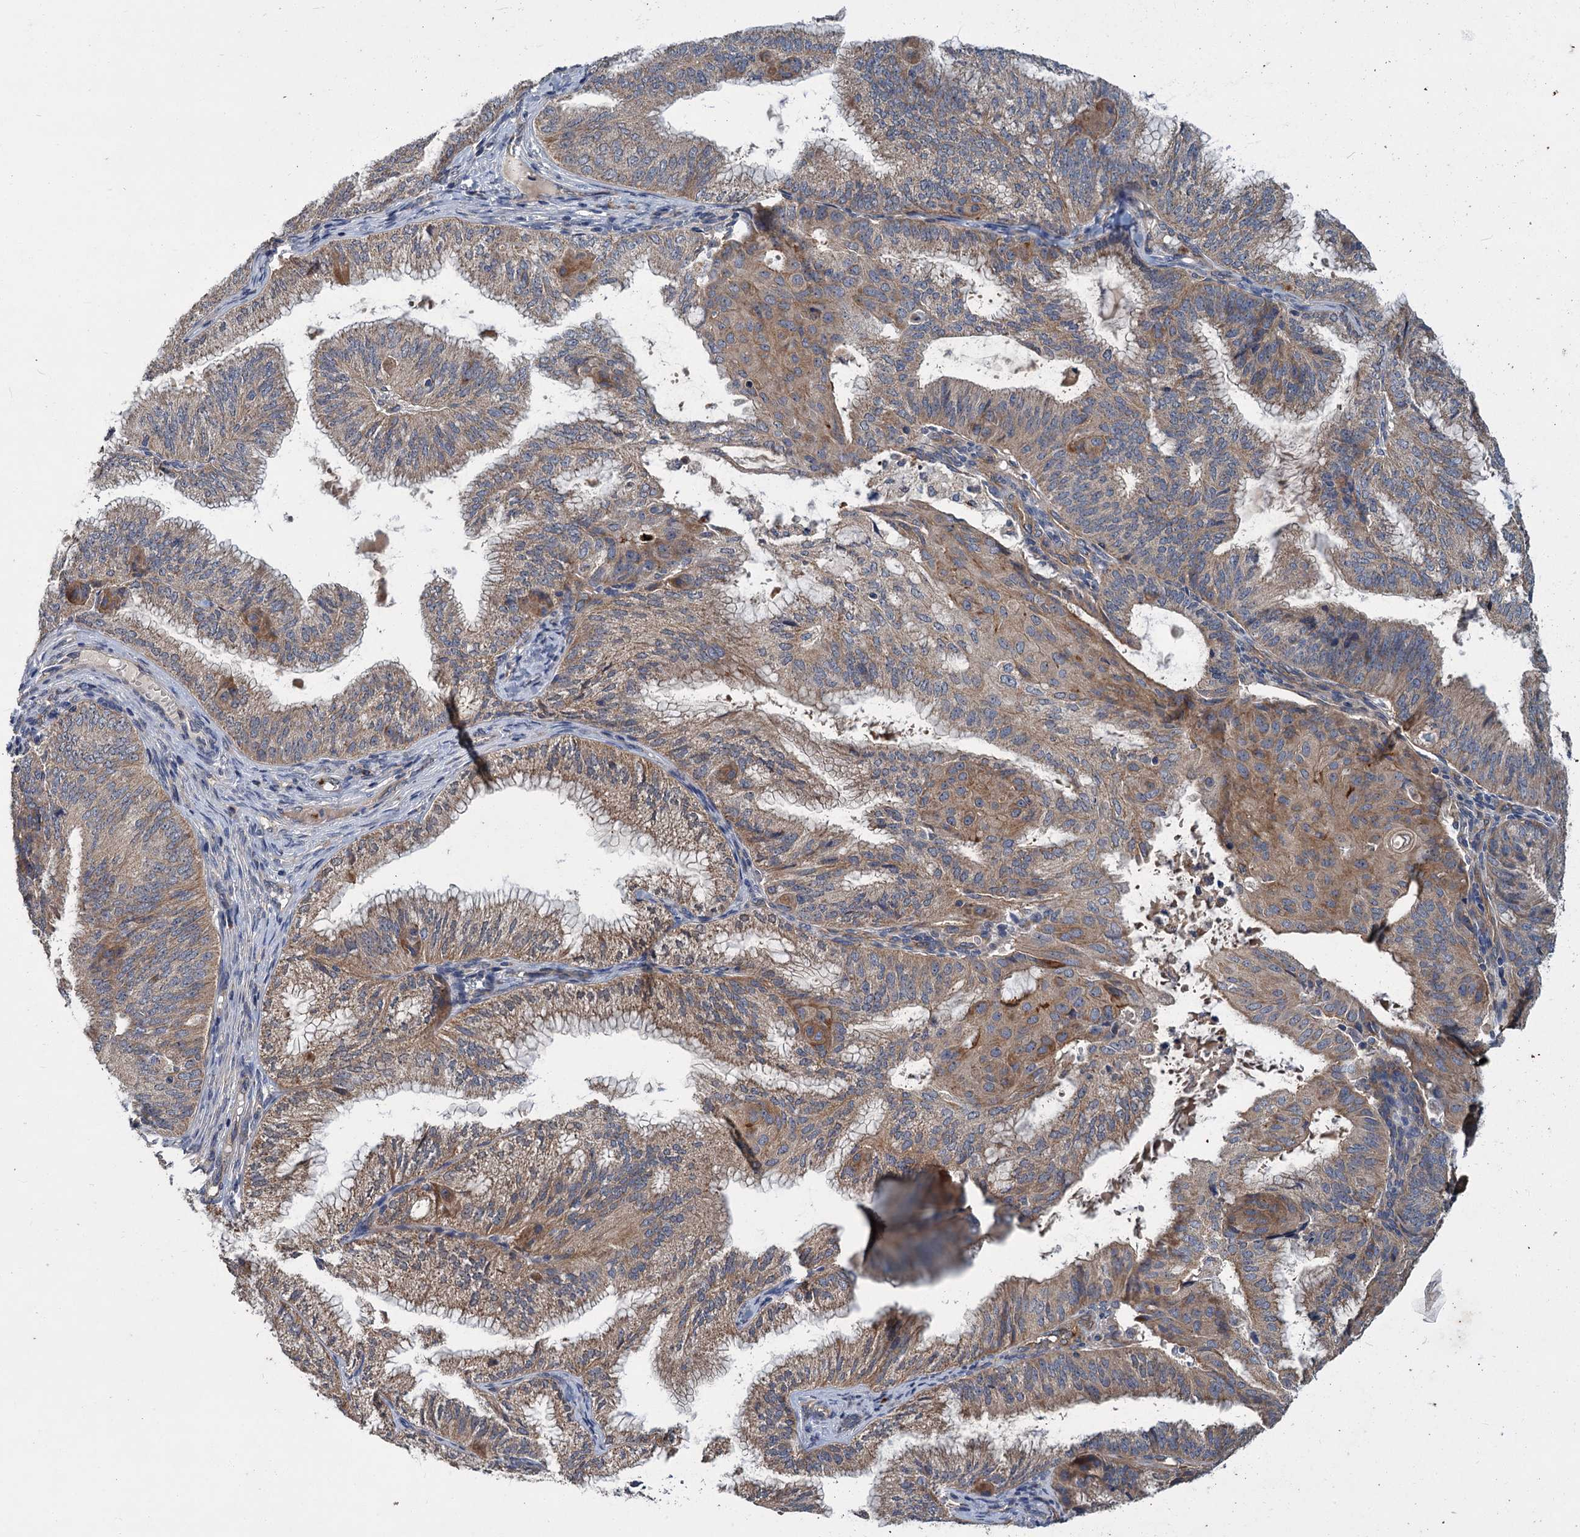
{"staining": {"intensity": "moderate", "quantity": "25%-75%", "location": "cytoplasmic/membranous"}, "tissue": "endometrial cancer", "cell_type": "Tumor cells", "image_type": "cancer", "snomed": [{"axis": "morphology", "description": "Adenocarcinoma, NOS"}, {"axis": "topography", "description": "Endometrium"}], "caption": "IHC (DAB) staining of endometrial cancer exhibits moderate cytoplasmic/membranous protein staining in about 25%-75% of tumor cells. (DAB (3,3'-diaminobenzidine) IHC, brown staining for protein, blue staining for nuclei).", "gene": "DYNC2H1", "patient": {"sex": "female", "age": 49}}